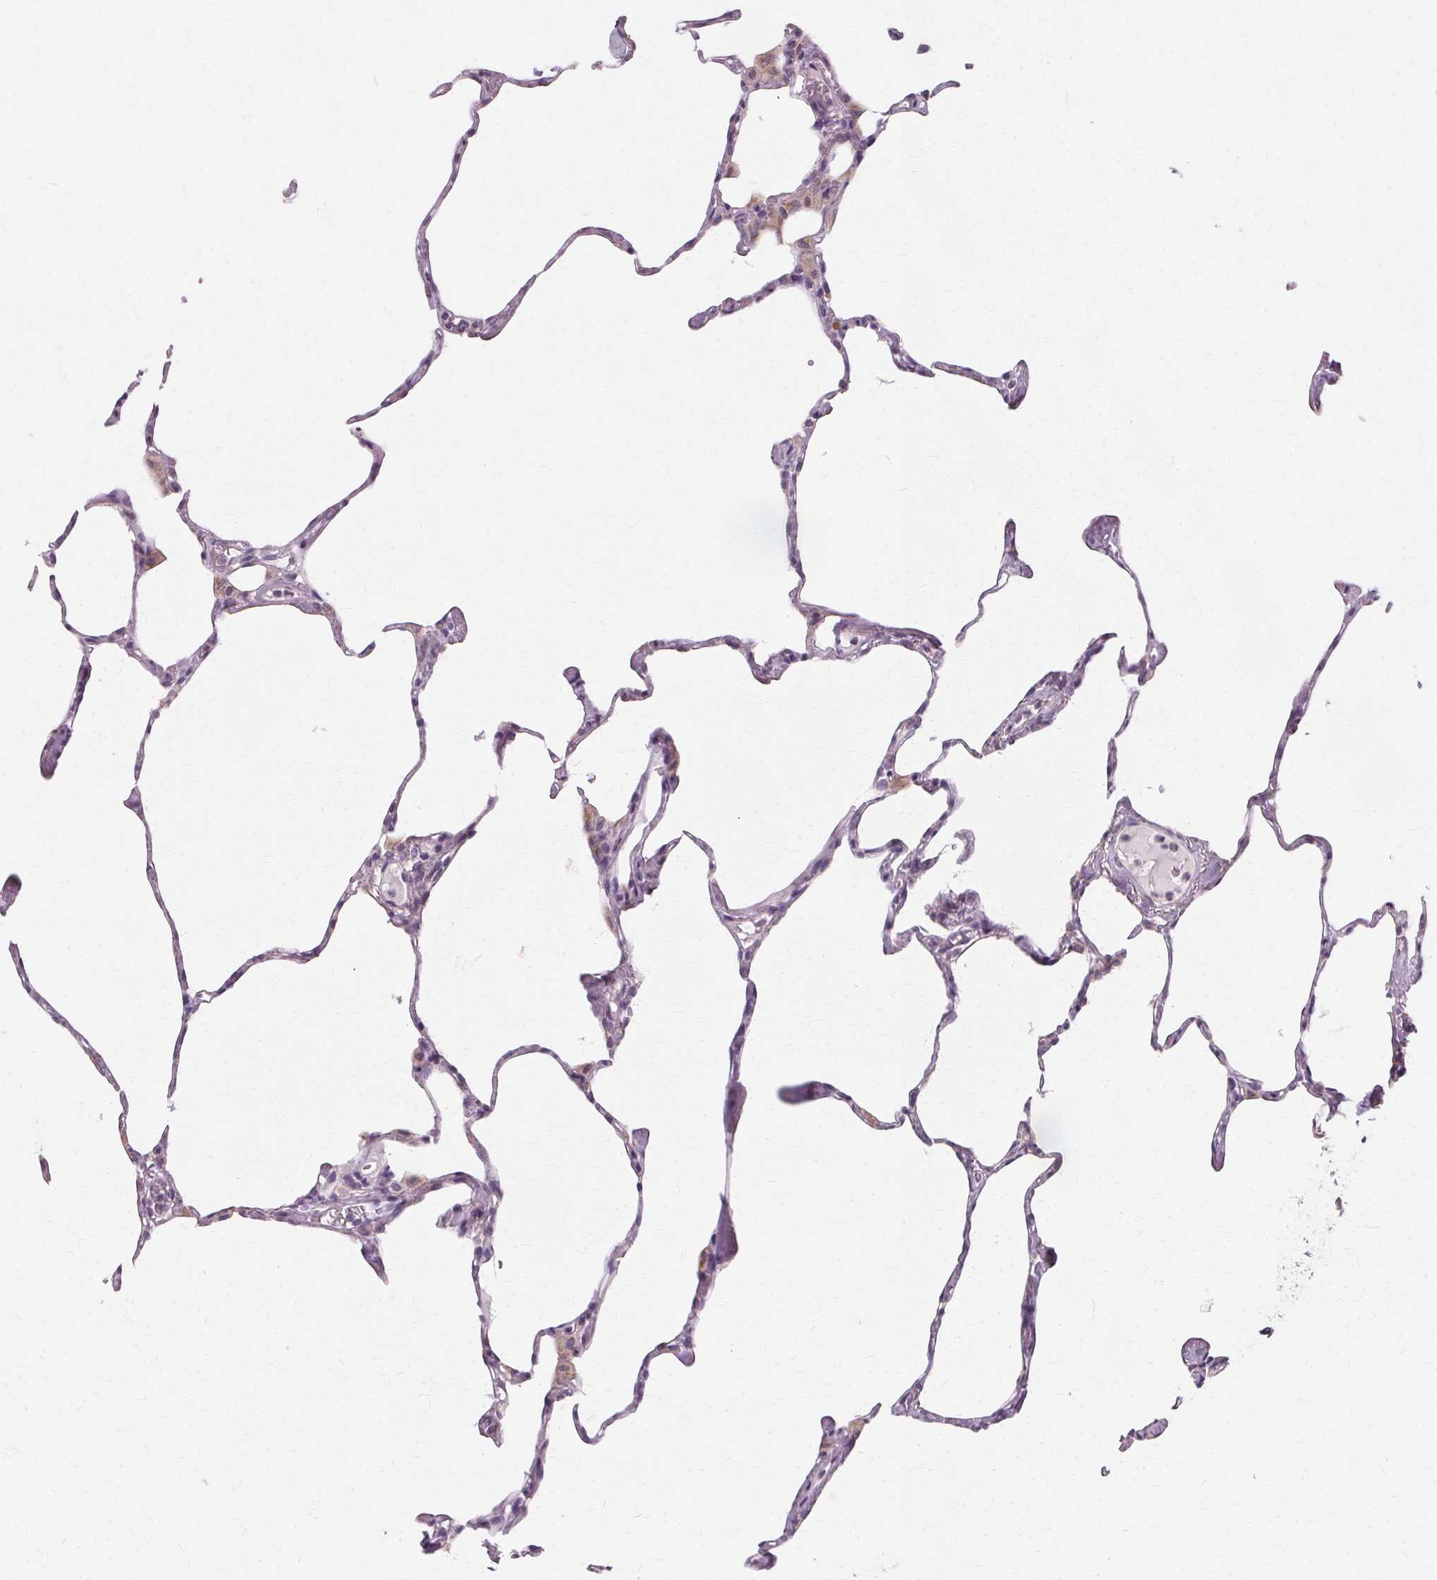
{"staining": {"intensity": "negative", "quantity": "none", "location": "none"}, "tissue": "lung", "cell_type": "Alveolar cells", "image_type": "normal", "snomed": [{"axis": "morphology", "description": "Normal tissue, NOS"}, {"axis": "topography", "description": "Lung"}], "caption": "DAB (3,3'-diaminobenzidine) immunohistochemical staining of benign lung displays no significant expression in alveolar cells. Nuclei are stained in blue.", "gene": "FCRL3", "patient": {"sex": "male", "age": 65}}